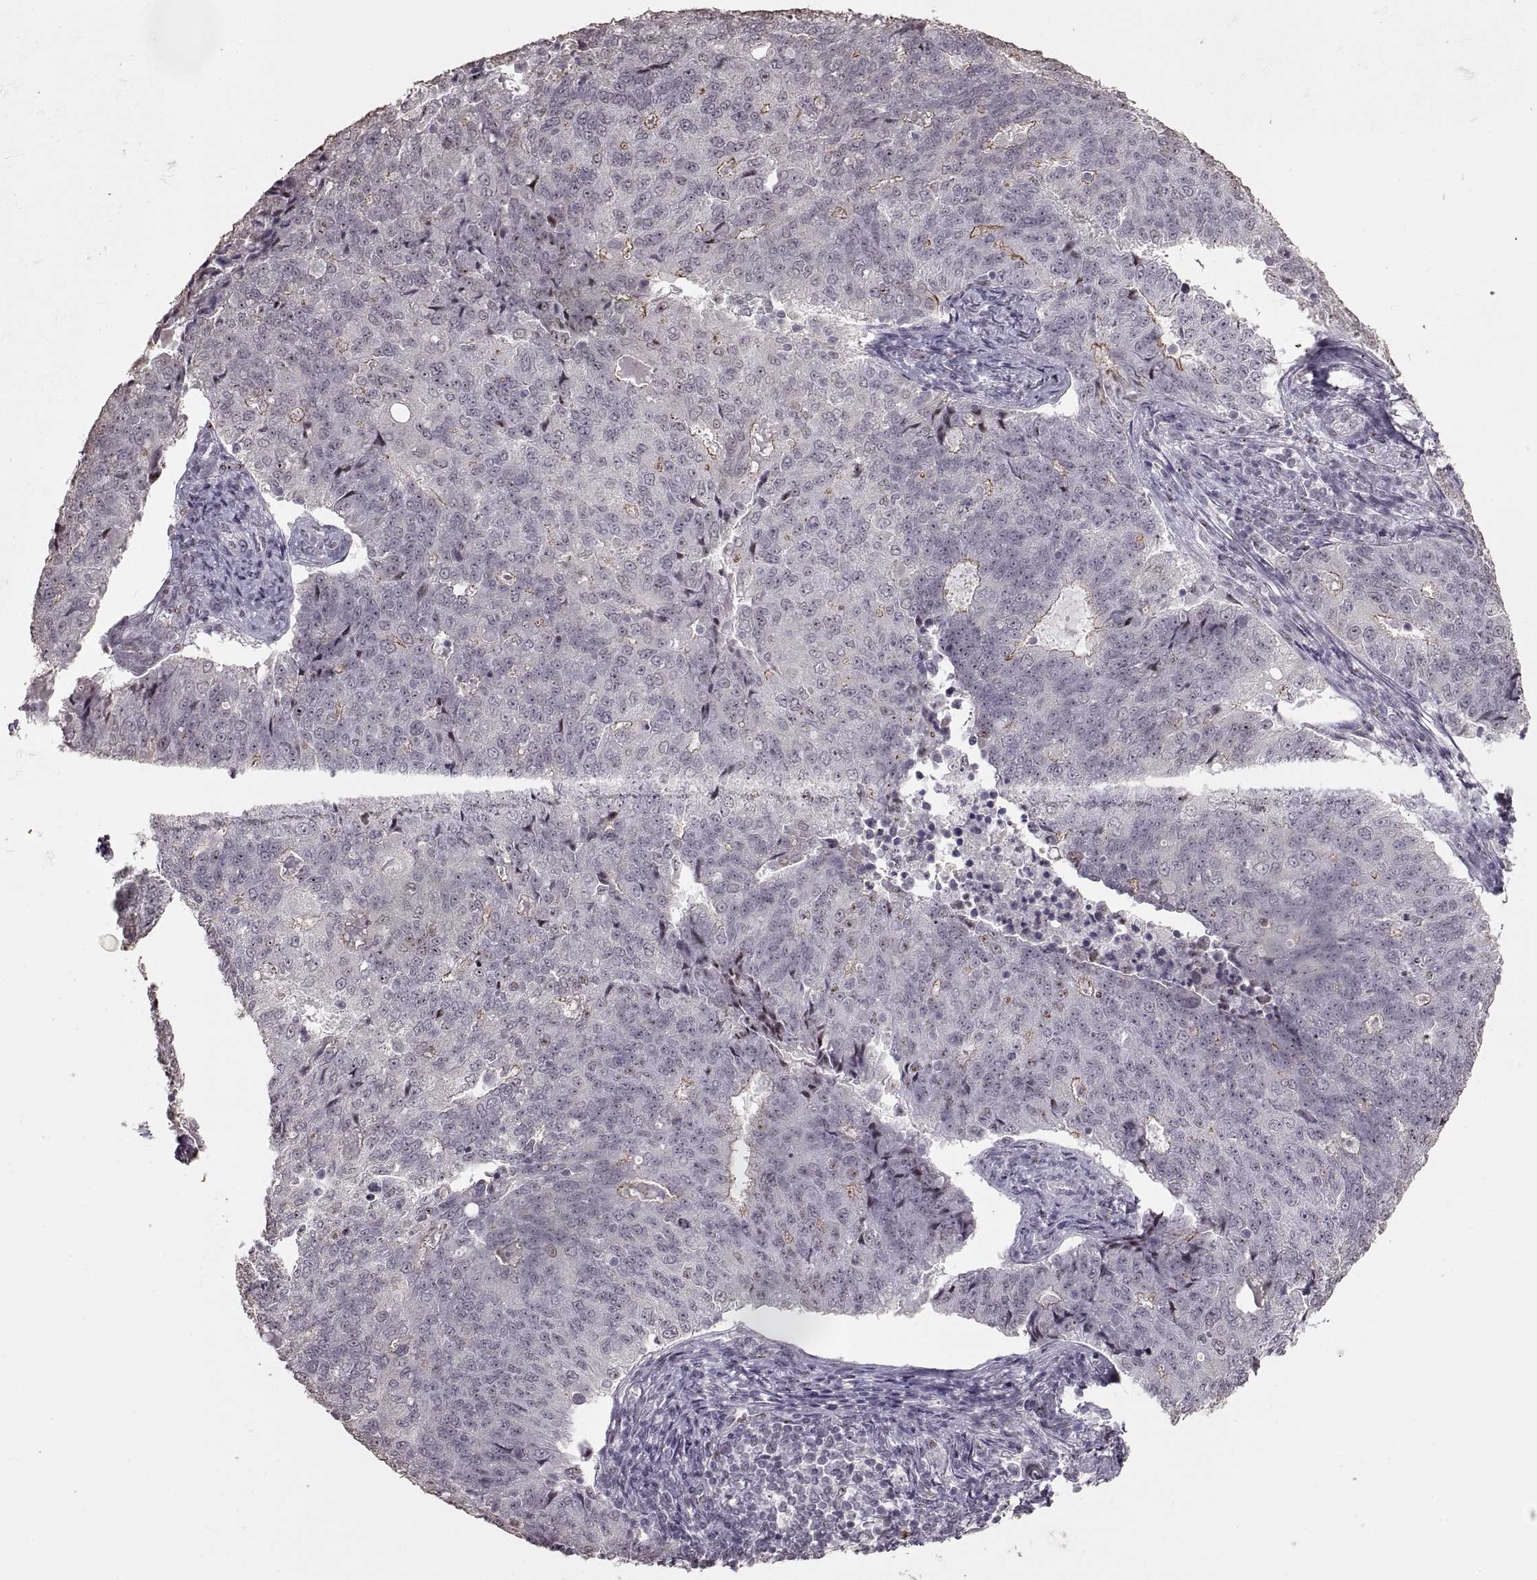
{"staining": {"intensity": "negative", "quantity": "none", "location": "none"}, "tissue": "endometrial cancer", "cell_type": "Tumor cells", "image_type": "cancer", "snomed": [{"axis": "morphology", "description": "Adenocarcinoma, NOS"}, {"axis": "topography", "description": "Endometrium"}], "caption": "Endometrial cancer was stained to show a protein in brown. There is no significant expression in tumor cells.", "gene": "PALS1", "patient": {"sex": "female", "age": 43}}